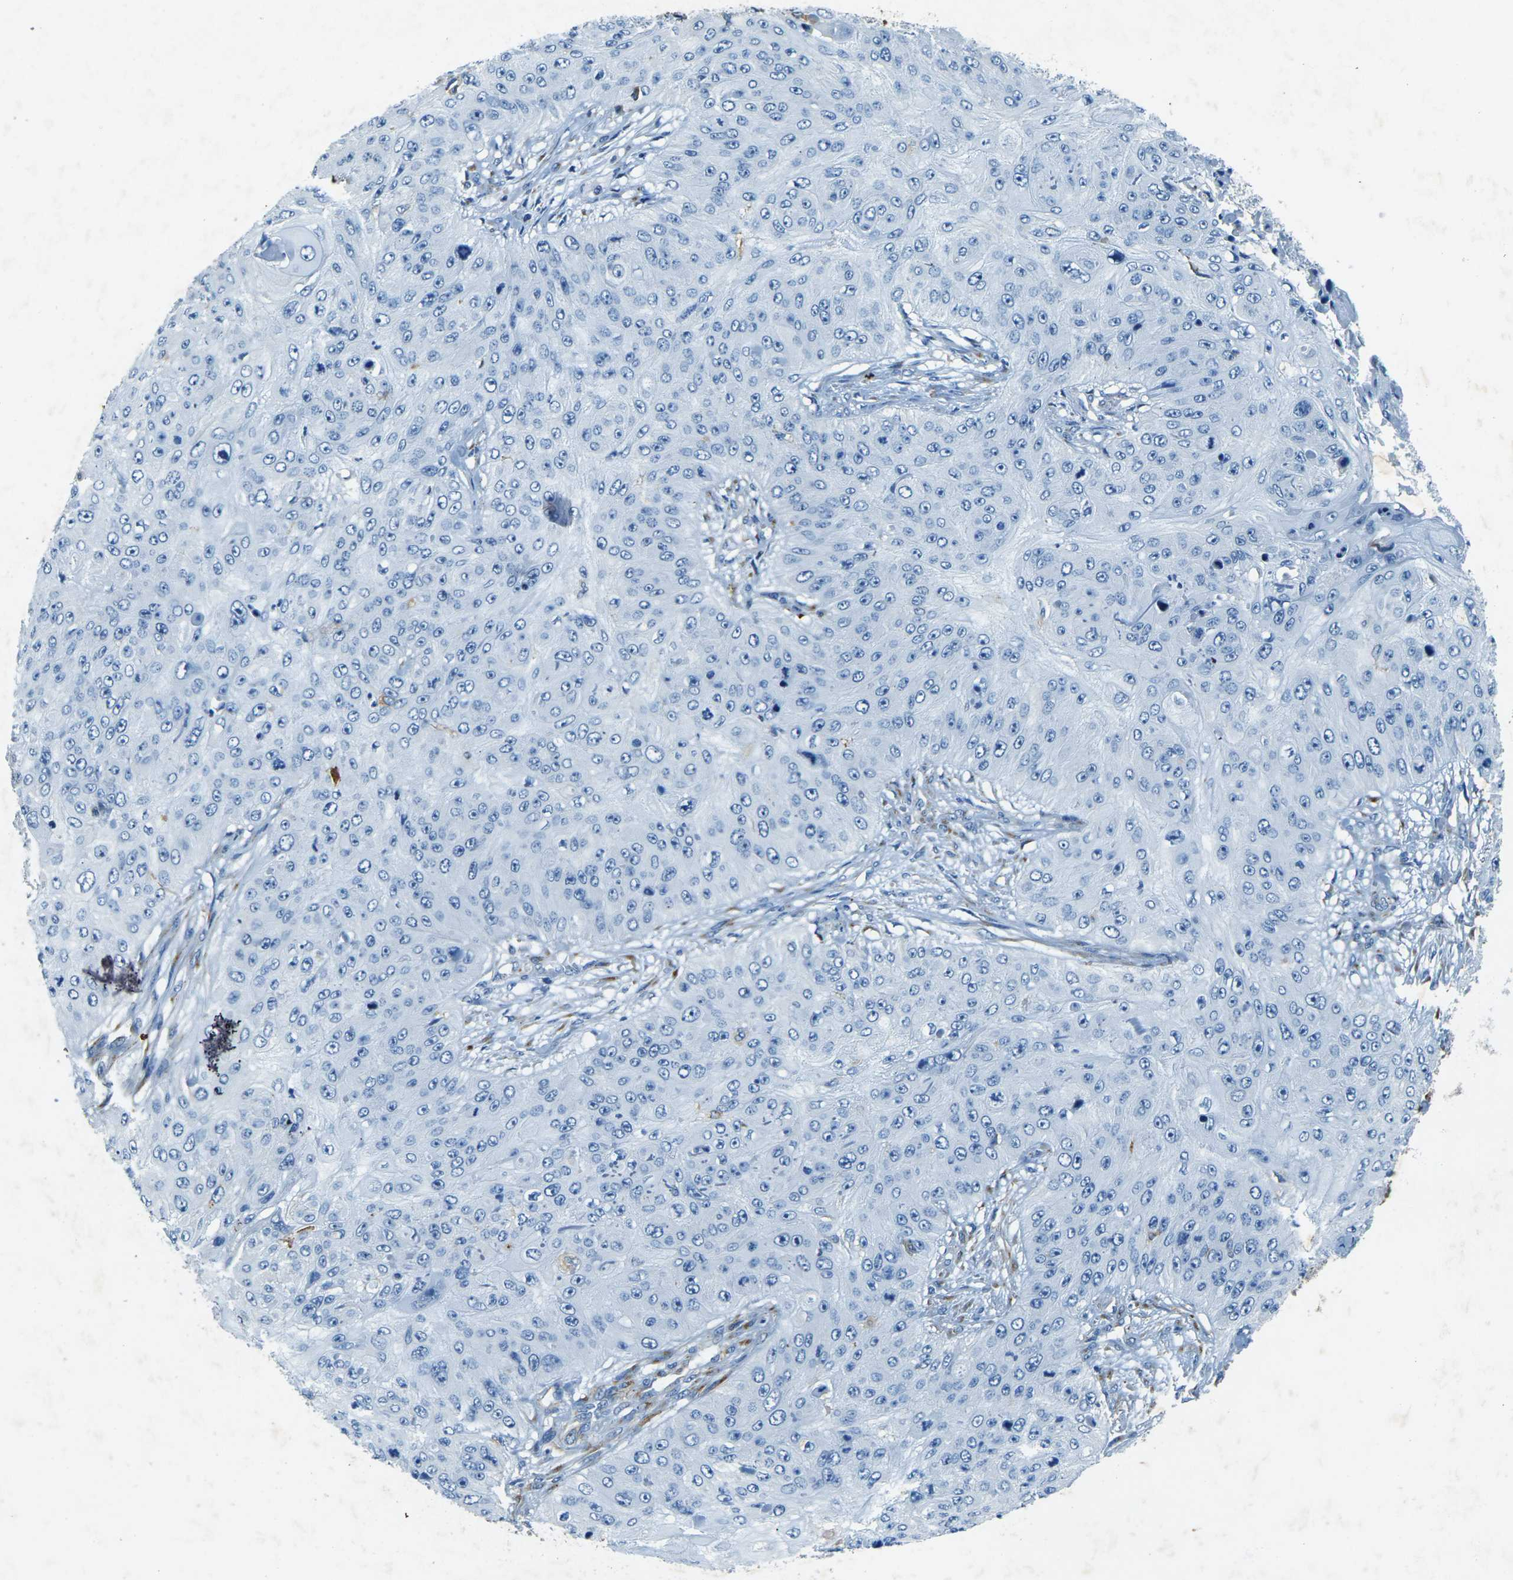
{"staining": {"intensity": "negative", "quantity": "none", "location": "none"}, "tissue": "skin cancer", "cell_type": "Tumor cells", "image_type": "cancer", "snomed": [{"axis": "morphology", "description": "Squamous cell carcinoma, NOS"}, {"axis": "topography", "description": "Skin"}], "caption": "Immunohistochemistry of skin cancer demonstrates no staining in tumor cells. The staining is performed using DAB brown chromogen with nuclei counter-stained in using hematoxylin.", "gene": "SORT1", "patient": {"sex": "female", "age": 80}}